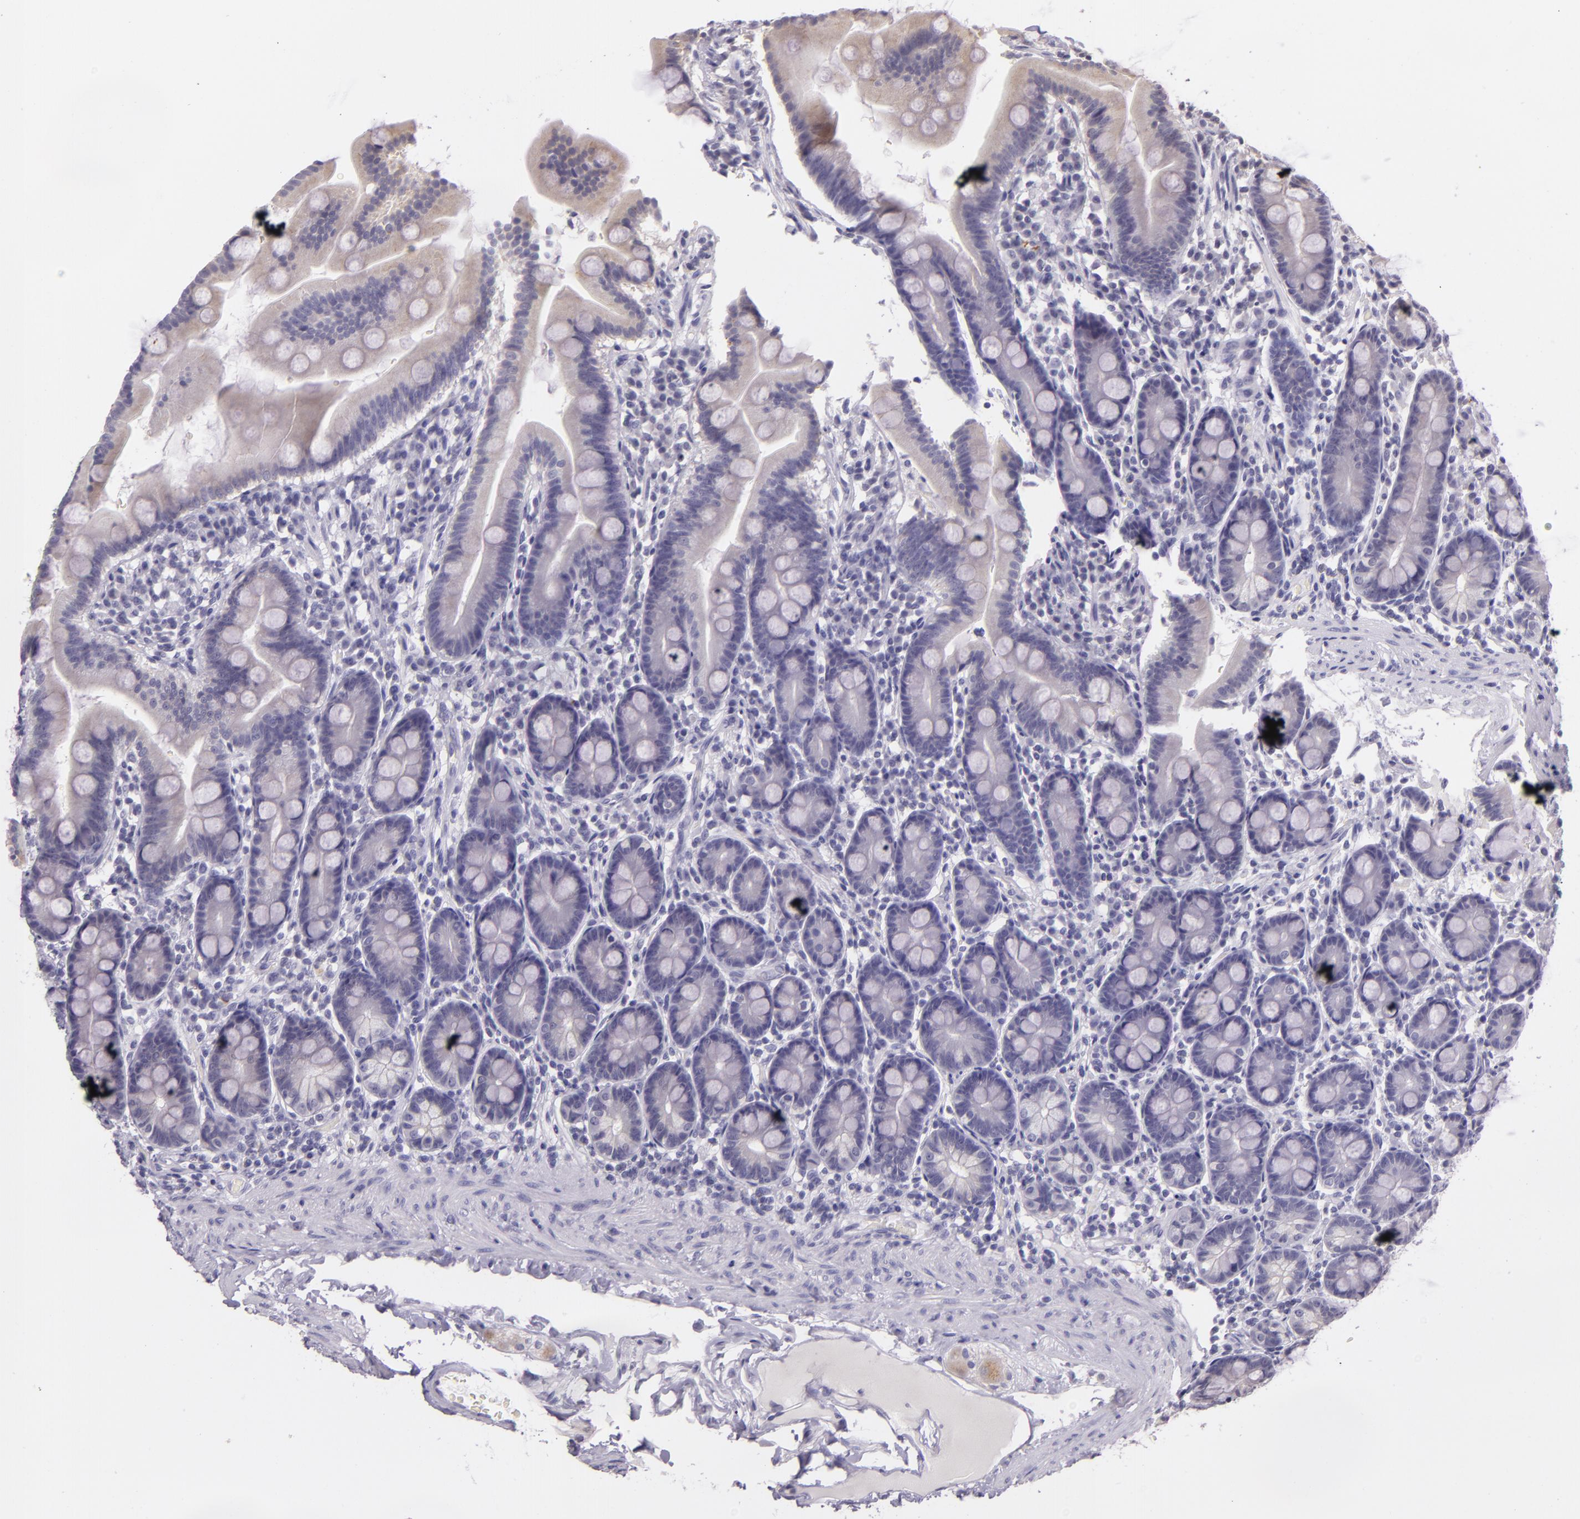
{"staining": {"intensity": "negative", "quantity": "none", "location": "none"}, "tissue": "duodenum", "cell_type": "Glandular cells", "image_type": "normal", "snomed": [{"axis": "morphology", "description": "Normal tissue, NOS"}, {"axis": "topography", "description": "Duodenum"}], "caption": "The photomicrograph exhibits no significant expression in glandular cells of duodenum. (Immunohistochemistry (ihc), brightfield microscopy, high magnification).", "gene": "ARMH4", "patient": {"sex": "male", "age": 50}}